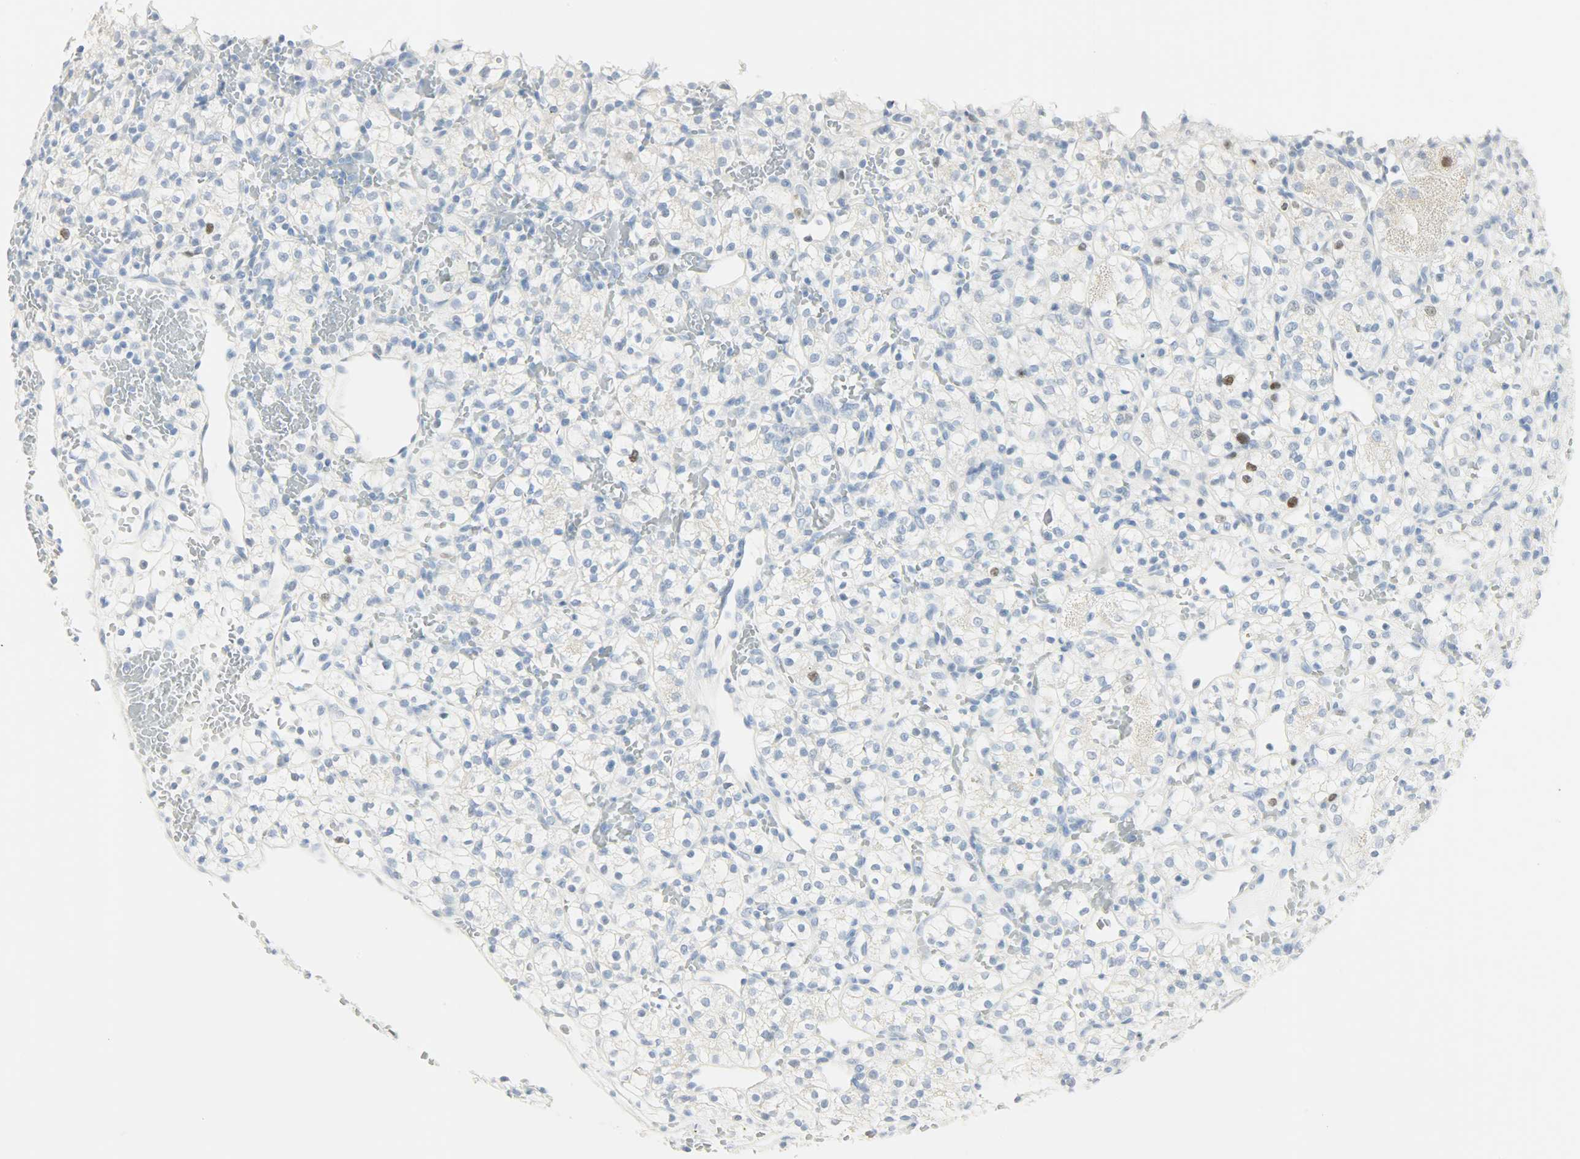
{"staining": {"intensity": "negative", "quantity": "none", "location": "none"}, "tissue": "renal cancer", "cell_type": "Tumor cells", "image_type": "cancer", "snomed": [{"axis": "morphology", "description": "Adenocarcinoma, NOS"}, {"axis": "topography", "description": "Kidney"}], "caption": "This is a histopathology image of IHC staining of adenocarcinoma (renal), which shows no expression in tumor cells.", "gene": "HELLS", "patient": {"sex": "female", "age": 60}}